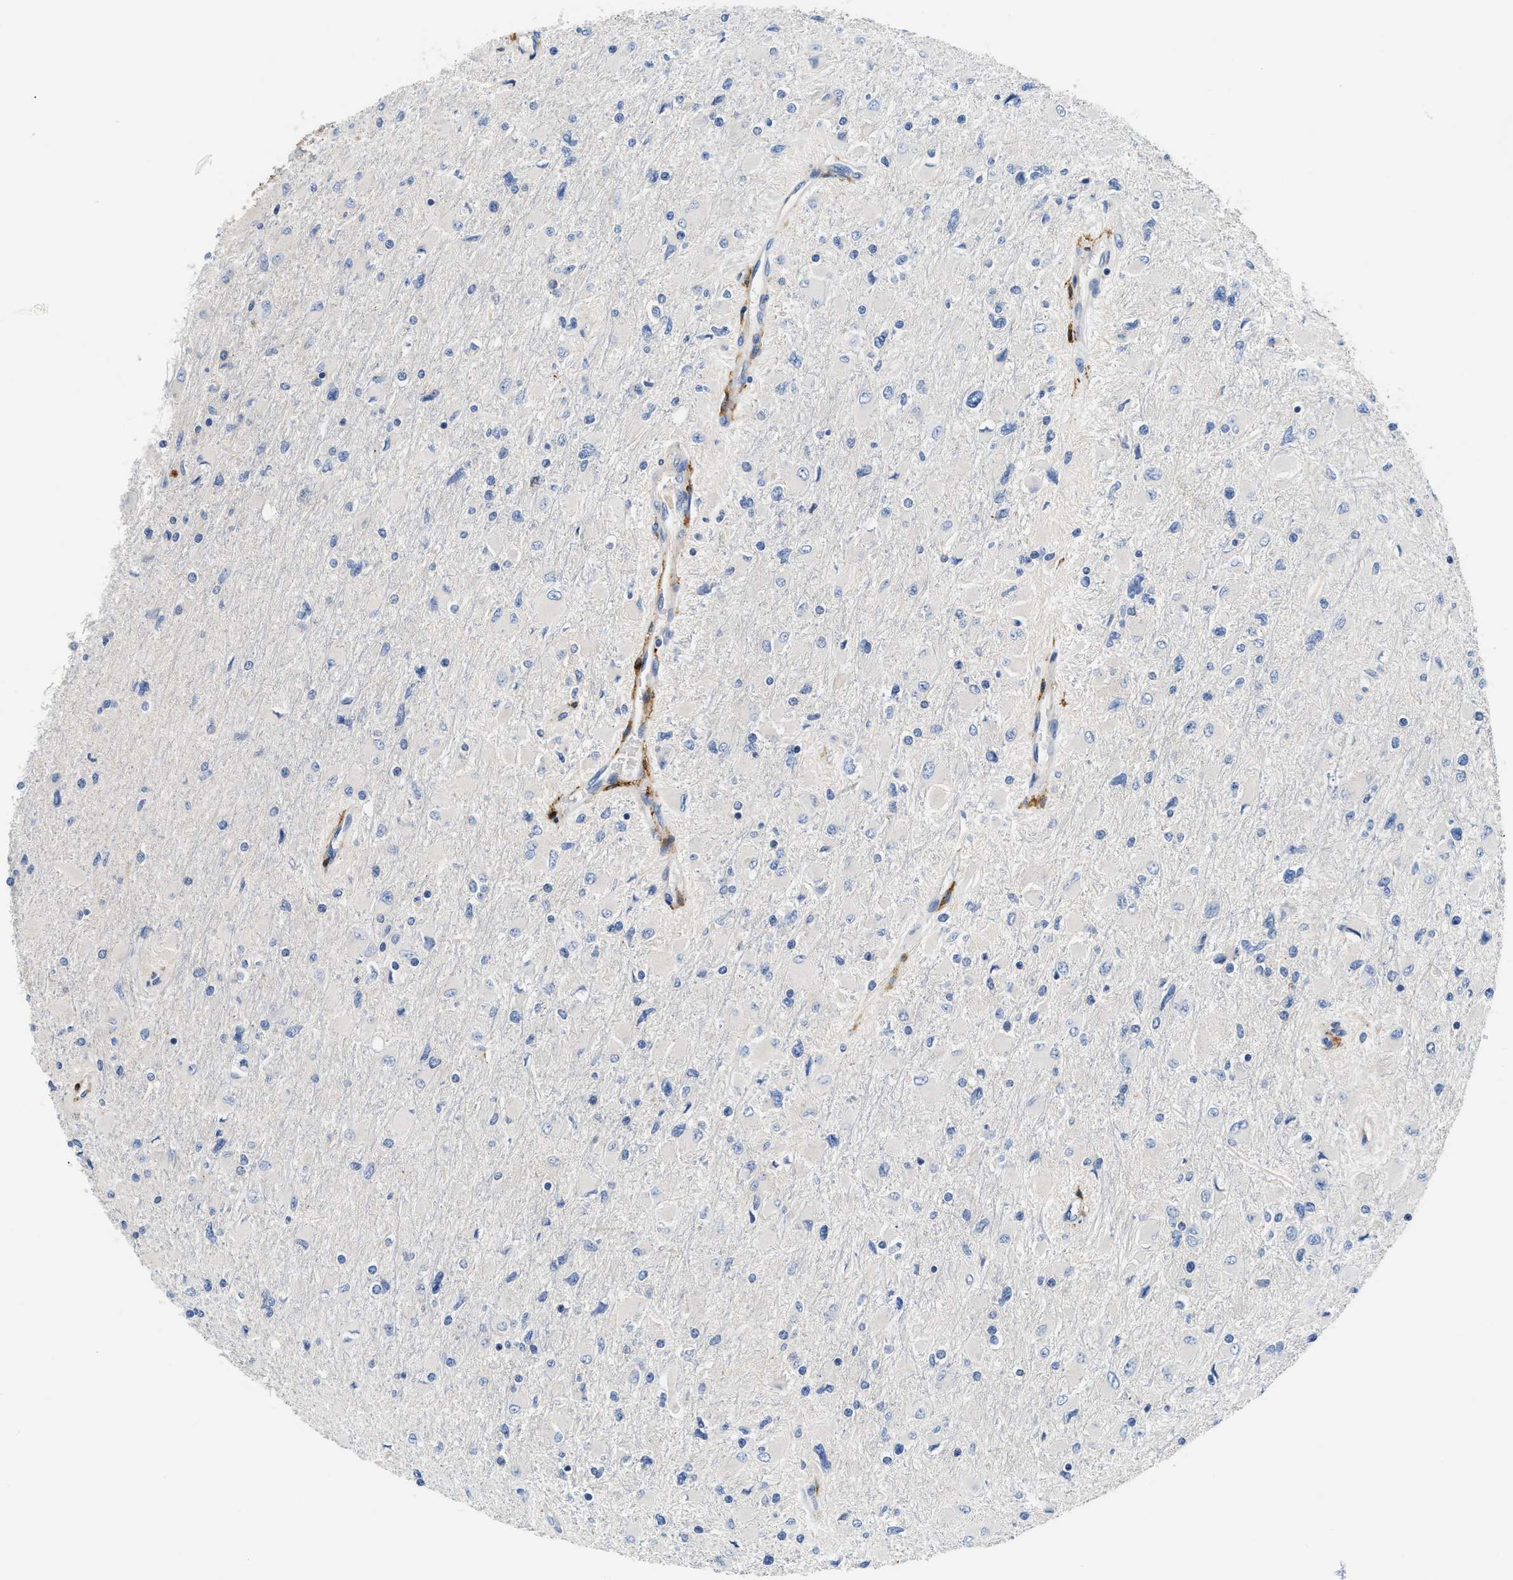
{"staining": {"intensity": "negative", "quantity": "none", "location": "none"}, "tissue": "glioma", "cell_type": "Tumor cells", "image_type": "cancer", "snomed": [{"axis": "morphology", "description": "Glioma, malignant, High grade"}, {"axis": "topography", "description": "Cerebral cortex"}], "caption": "Immunohistochemistry micrograph of neoplastic tissue: malignant glioma (high-grade) stained with DAB (3,3'-diaminobenzidine) exhibits no significant protein expression in tumor cells. (DAB IHC, high magnification).", "gene": "NSUN7", "patient": {"sex": "female", "age": 36}}